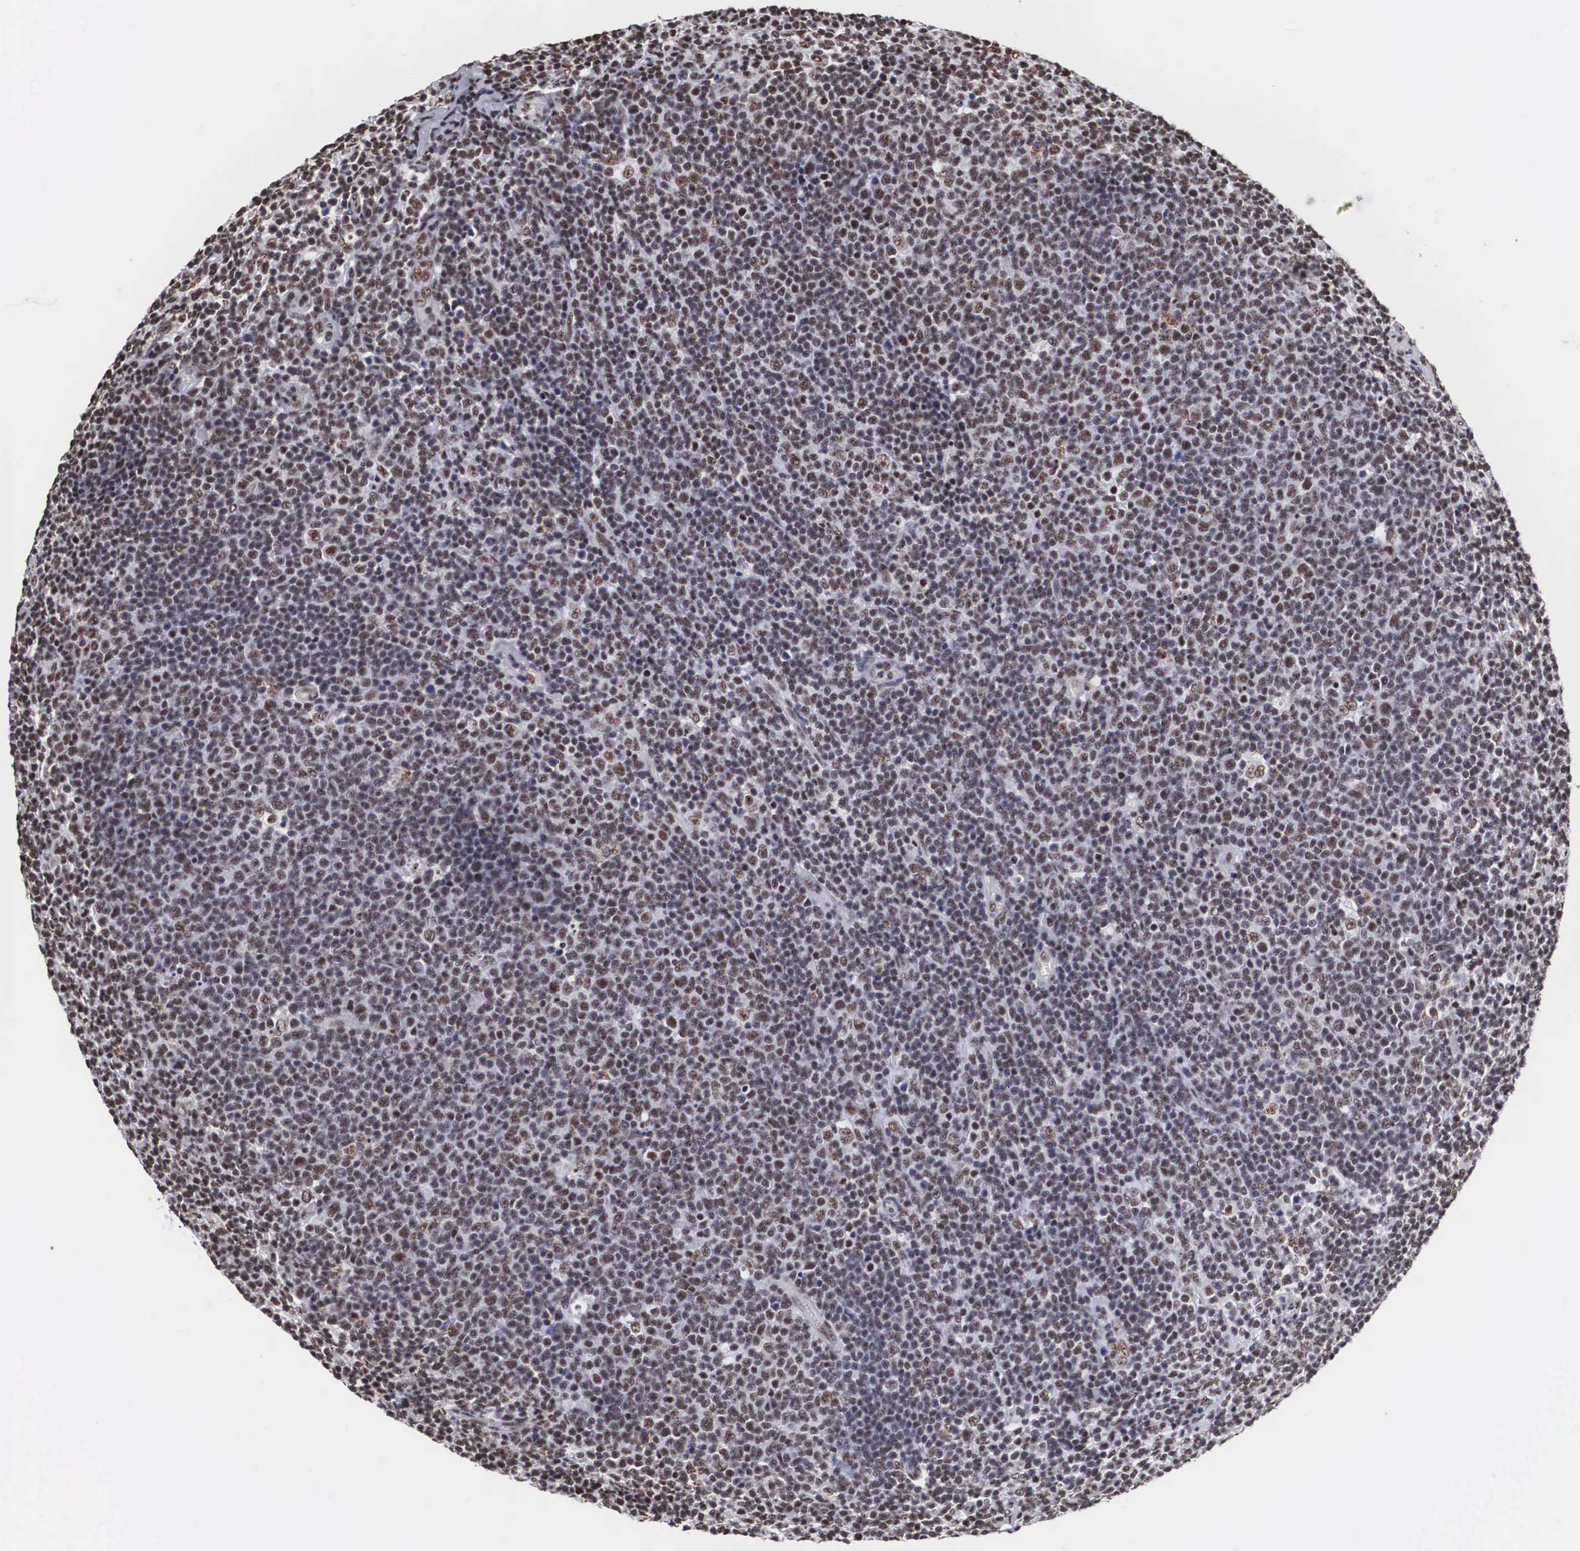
{"staining": {"intensity": "strong", "quantity": ">75%", "location": "nuclear"}, "tissue": "lymphoma", "cell_type": "Tumor cells", "image_type": "cancer", "snomed": [{"axis": "morphology", "description": "Malignant lymphoma, non-Hodgkin's type, Low grade"}, {"axis": "topography", "description": "Lymph node"}], "caption": "The histopathology image exhibits staining of malignant lymphoma, non-Hodgkin's type (low-grade), revealing strong nuclear protein staining (brown color) within tumor cells. The staining is performed using DAB (3,3'-diaminobenzidine) brown chromogen to label protein expression. The nuclei are counter-stained blue using hematoxylin.", "gene": "ACIN1", "patient": {"sex": "male", "age": 74}}